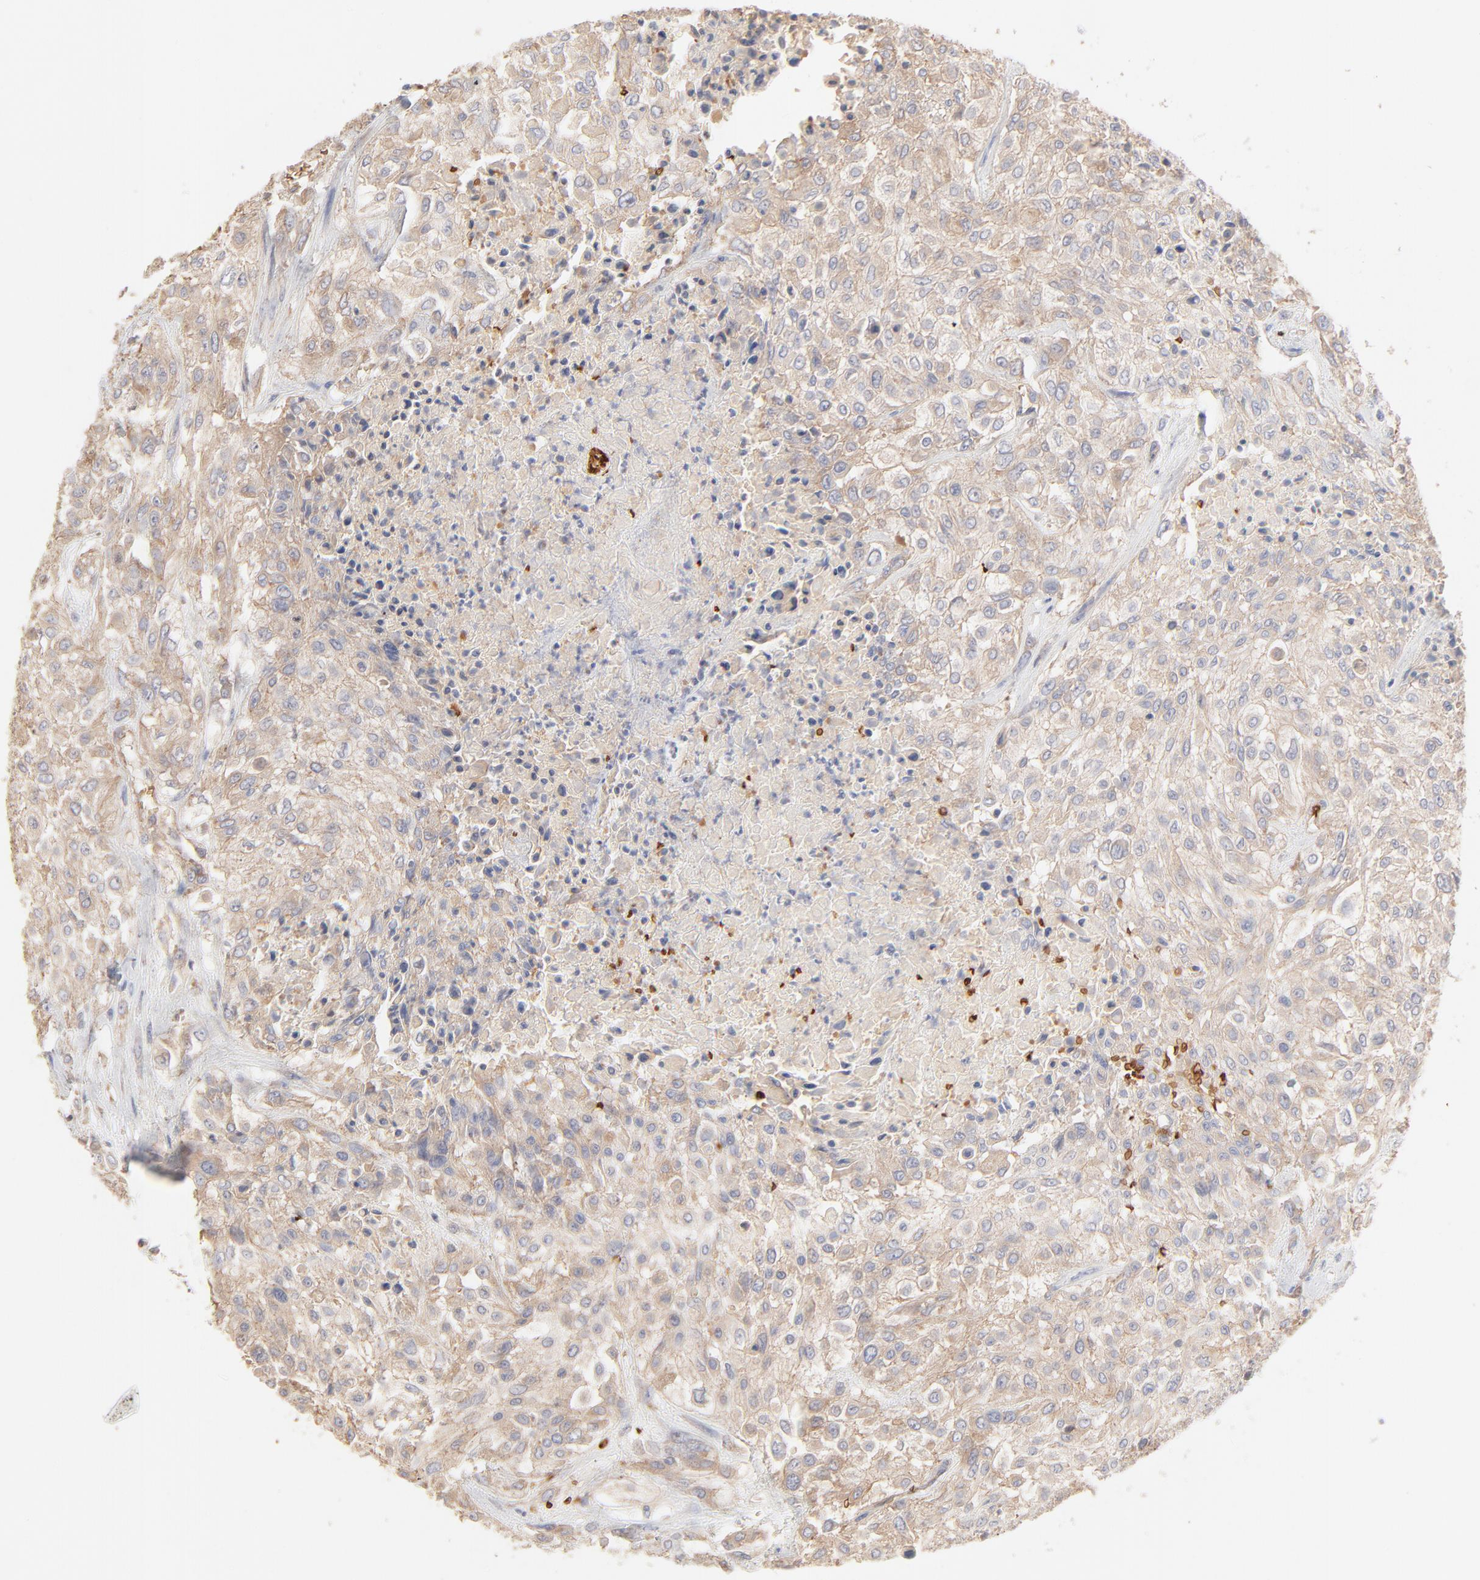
{"staining": {"intensity": "weak", "quantity": ">75%", "location": "cytoplasmic/membranous"}, "tissue": "urothelial cancer", "cell_type": "Tumor cells", "image_type": "cancer", "snomed": [{"axis": "morphology", "description": "Urothelial carcinoma, High grade"}, {"axis": "topography", "description": "Urinary bladder"}], "caption": "Urothelial carcinoma (high-grade) tissue shows weak cytoplasmic/membranous expression in approximately >75% of tumor cells Using DAB (3,3'-diaminobenzidine) (brown) and hematoxylin (blue) stains, captured at high magnification using brightfield microscopy.", "gene": "SPTB", "patient": {"sex": "male", "age": 57}}